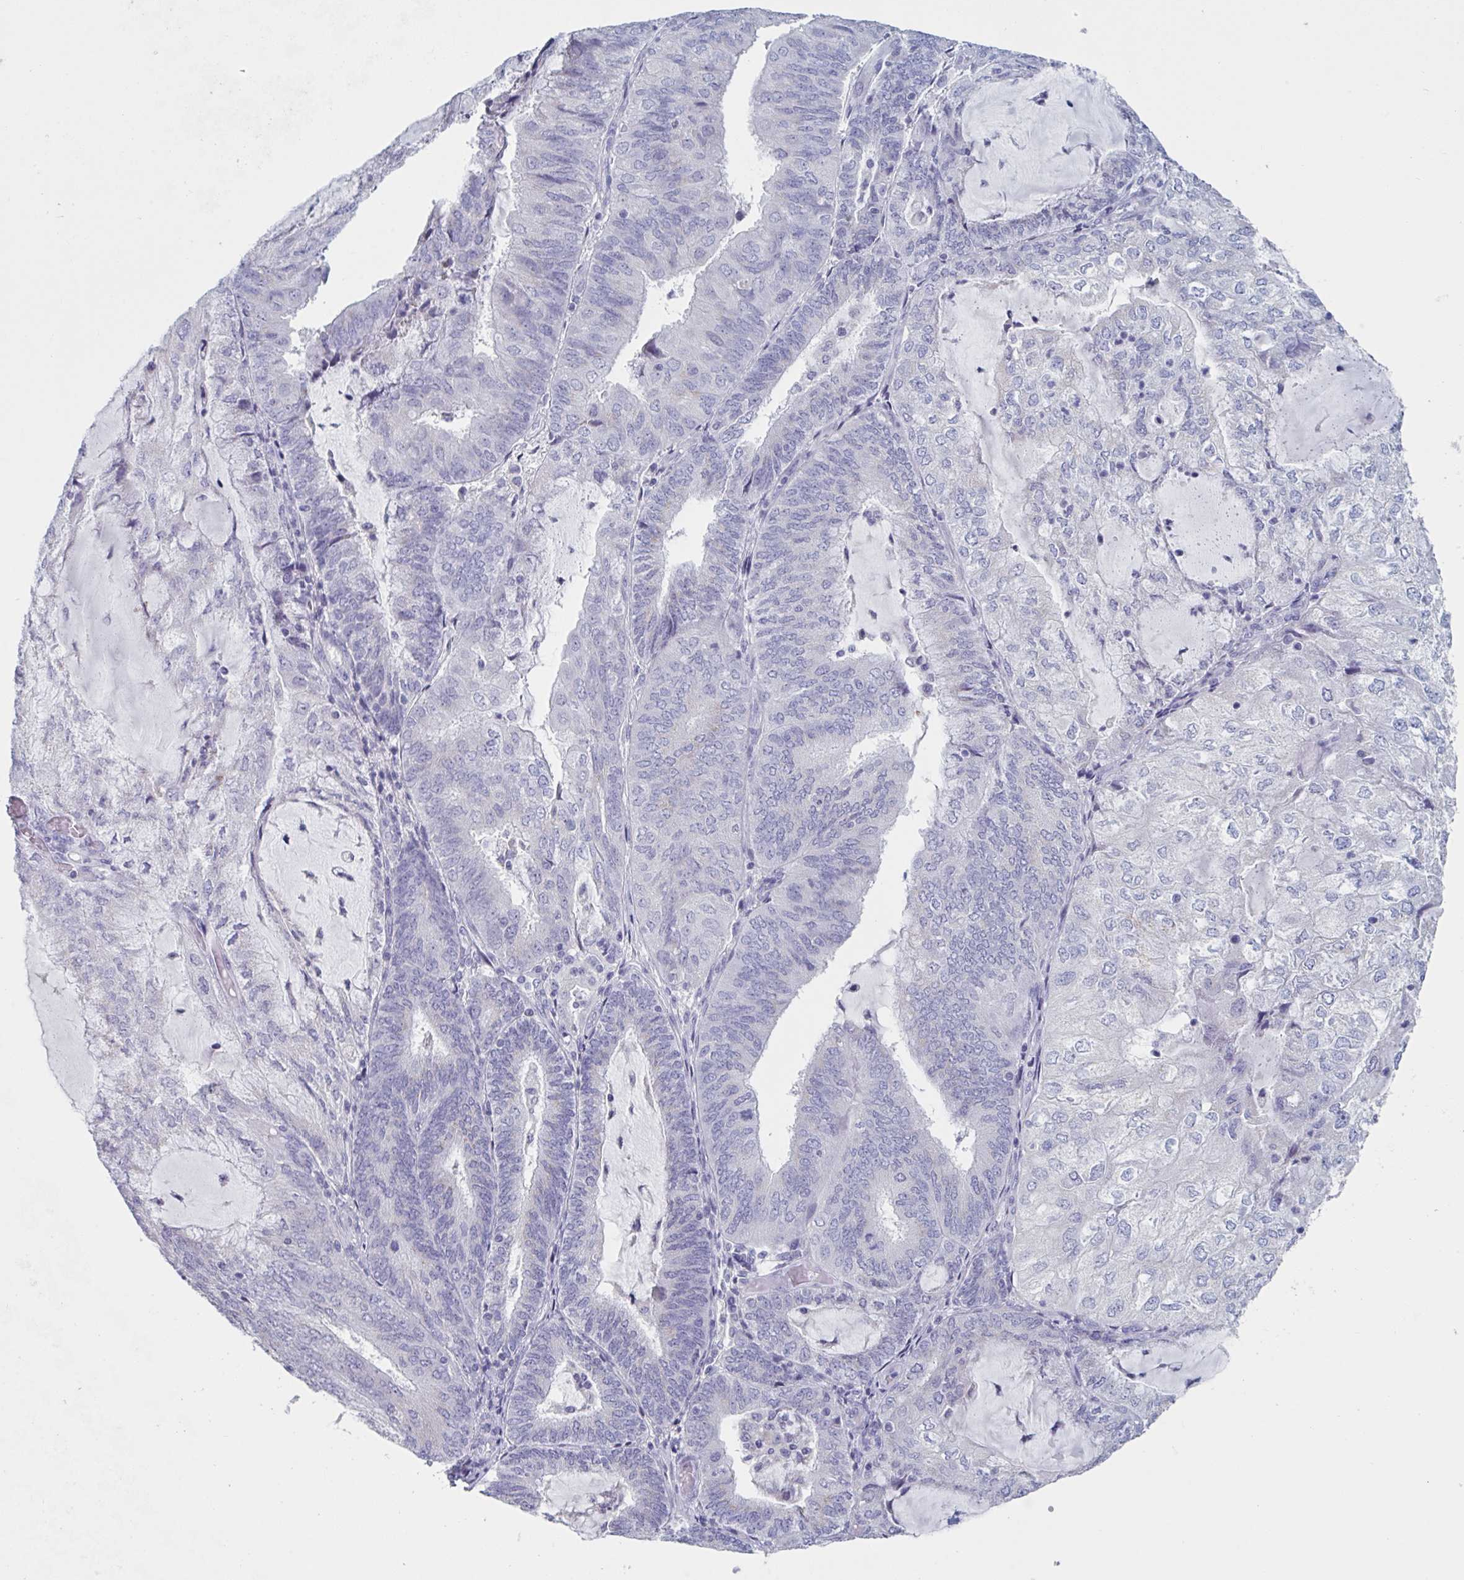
{"staining": {"intensity": "negative", "quantity": "none", "location": "none"}, "tissue": "endometrial cancer", "cell_type": "Tumor cells", "image_type": "cancer", "snomed": [{"axis": "morphology", "description": "Adenocarcinoma, NOS"}, {"axis": "topography", "description": "Endometrium"}], "caption": "Immunohistochemistry (IHC) histopathology image of human endometrial cancer stained for a protein (brown), which shows no positivity in tumor cells. (DAB IHC, high magnification).", "gene": "NDUFC2", "patient": {"sex": "female", "age": 81}}